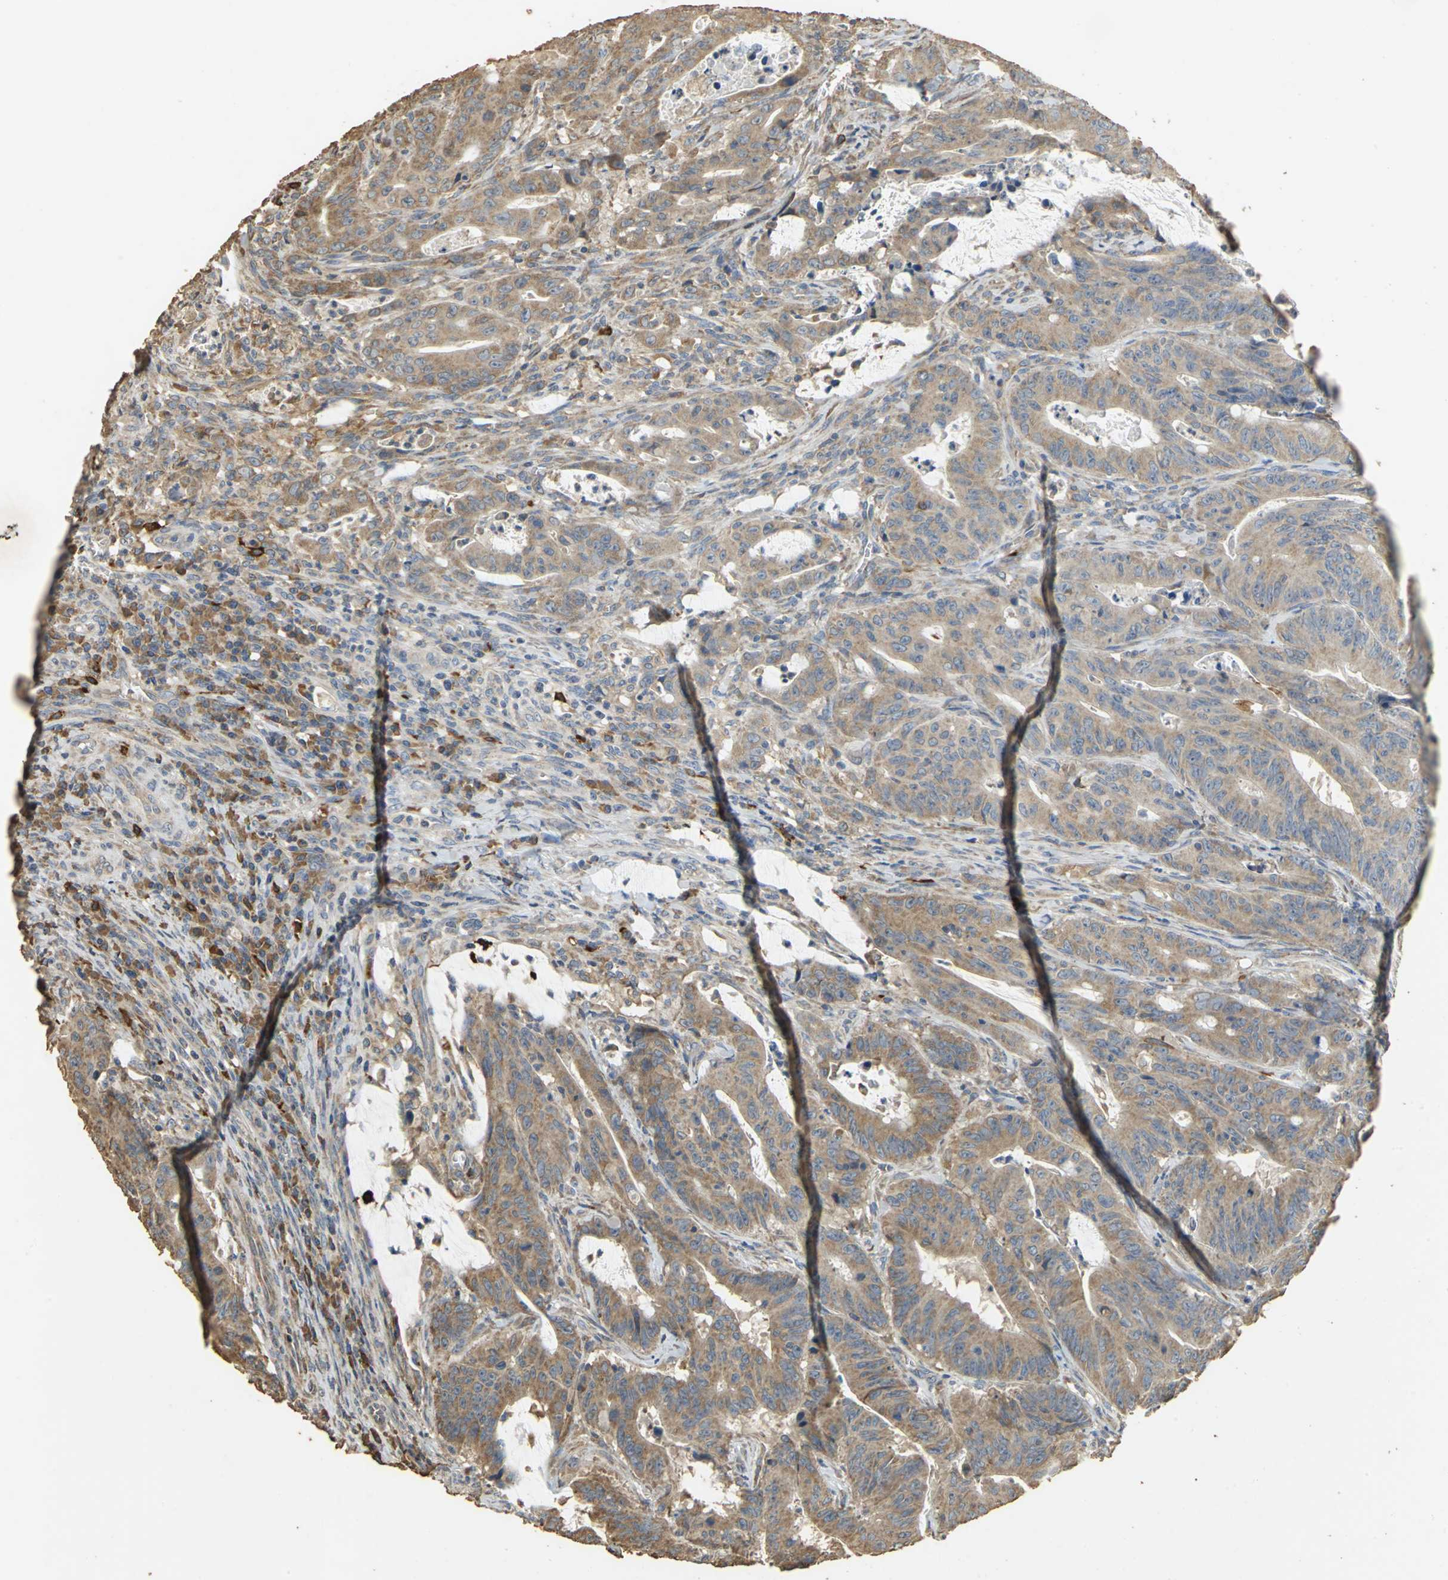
{"staining": {"intensity": "moderate", "quantity": ">75%", "location": "cytoplasmic/membranous"}, "tissue": "colorectal cancer", "cell_type": "Tumor cells", "image_type": "cancer", "snomed": [{"axis": "morphology", "description": "Adenocarcinoma, NOS"}, {"axis": "topography", "description": "Colon"}], "caption": "Approximately >75% of tumor cells in adenocarcinoma (colorectal) show moderate cytoplasmic/membranous protein positivity as visualized by brown immunohistochemical staining.", "gene": "ACSL4", "patient": {"sex": "male", "age": 45}}